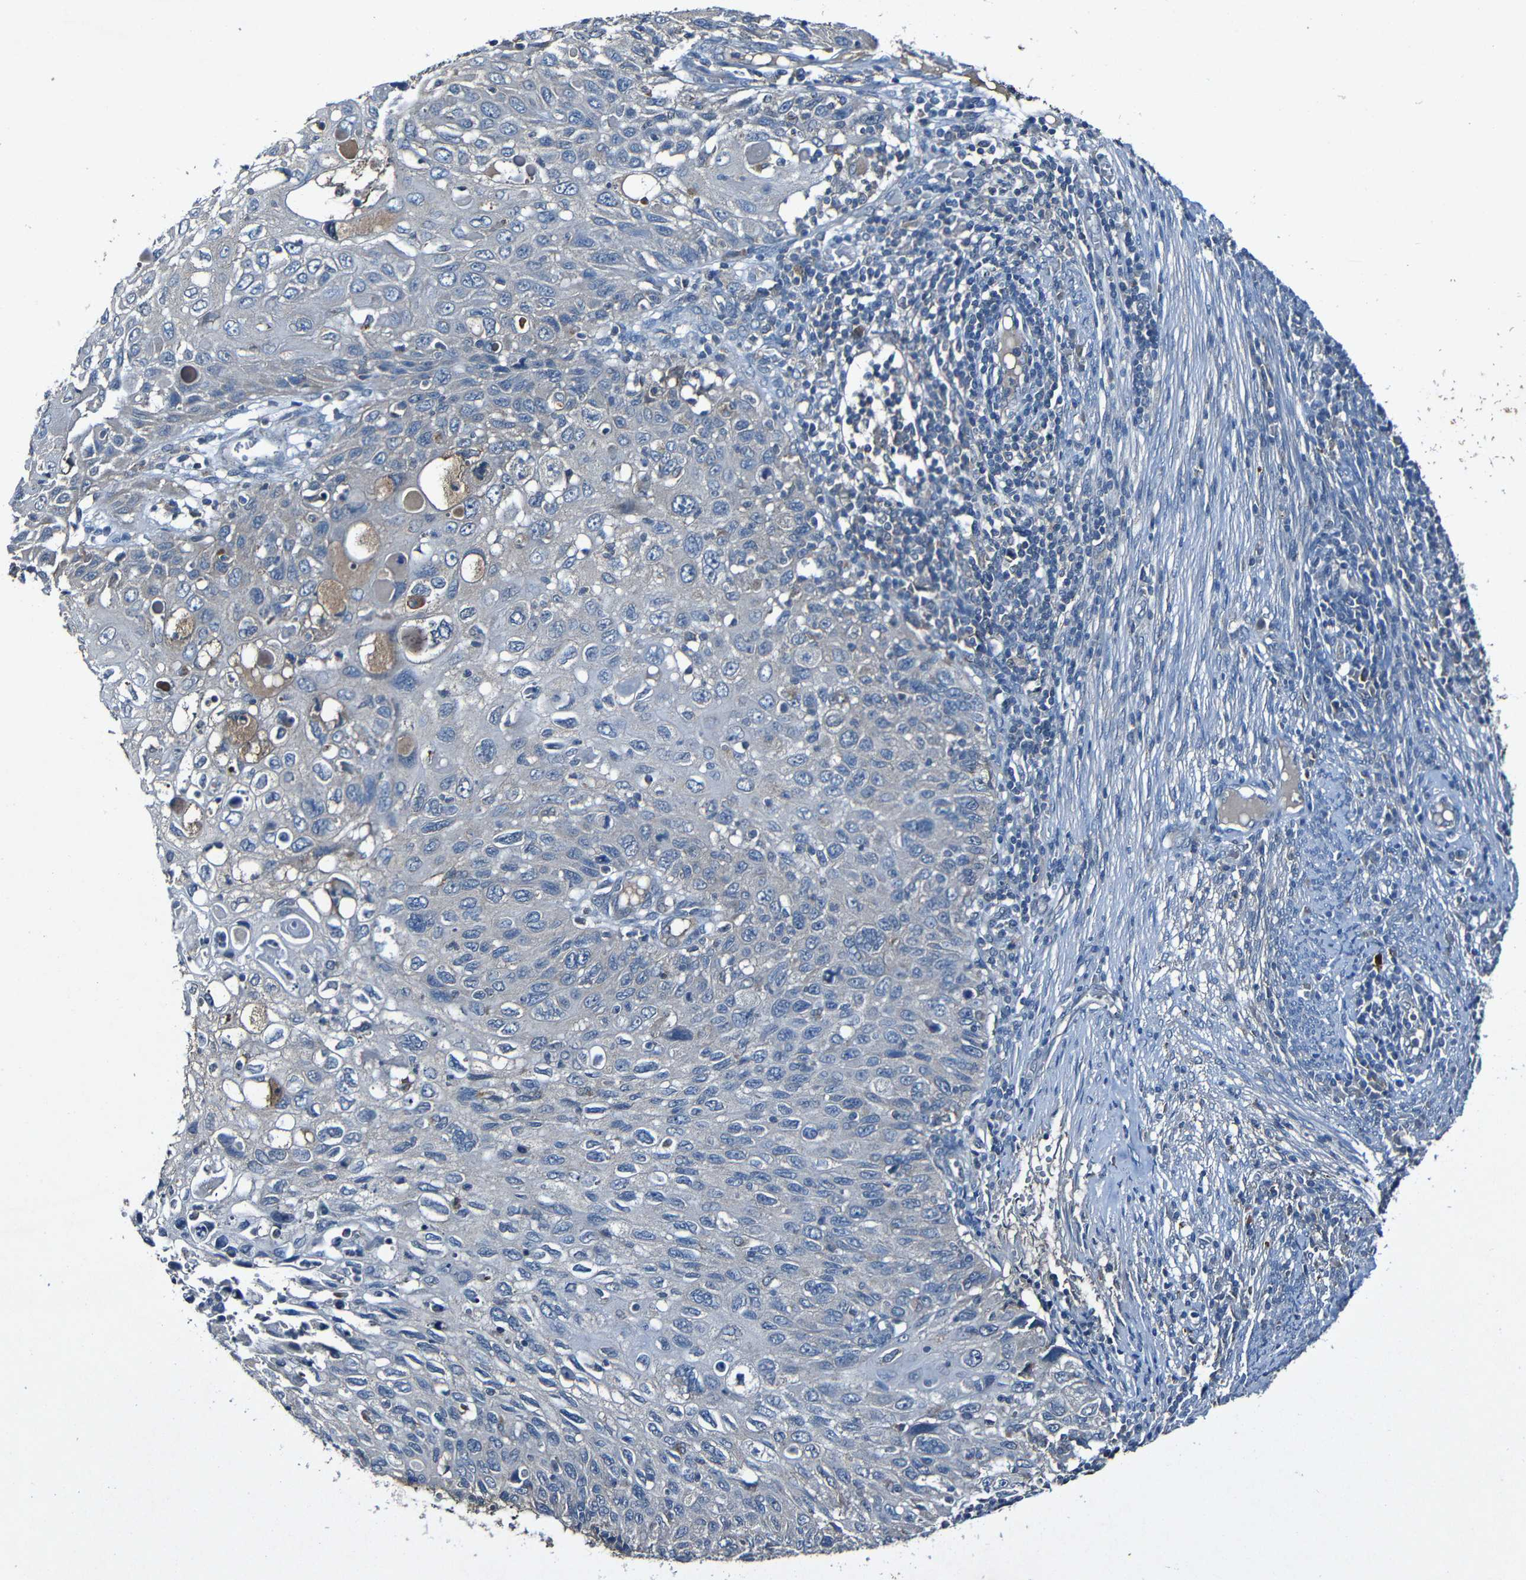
{"staining": {"intensity": "negative", "quantity": "none", "location": "none"}, "tissue": "cervical cancer", "cell_type": "Tumor cells", "image_type": "cancer", "snomed": [{"axis": "morphology", "description": "Squamous cell carcinoma, NOS"}, {"axis": "topography", "description": "Cervix"}], "caption": "This micrograph is of cervical squamous cell carcinoma stained with immunohistochemistry (IHC) to label a protein in brown with the nuclei are counter-stained blue. There is no positivity in tumor cells.", "gene": "LRRC70", "patient": {"sex": "female", "age": 70}}